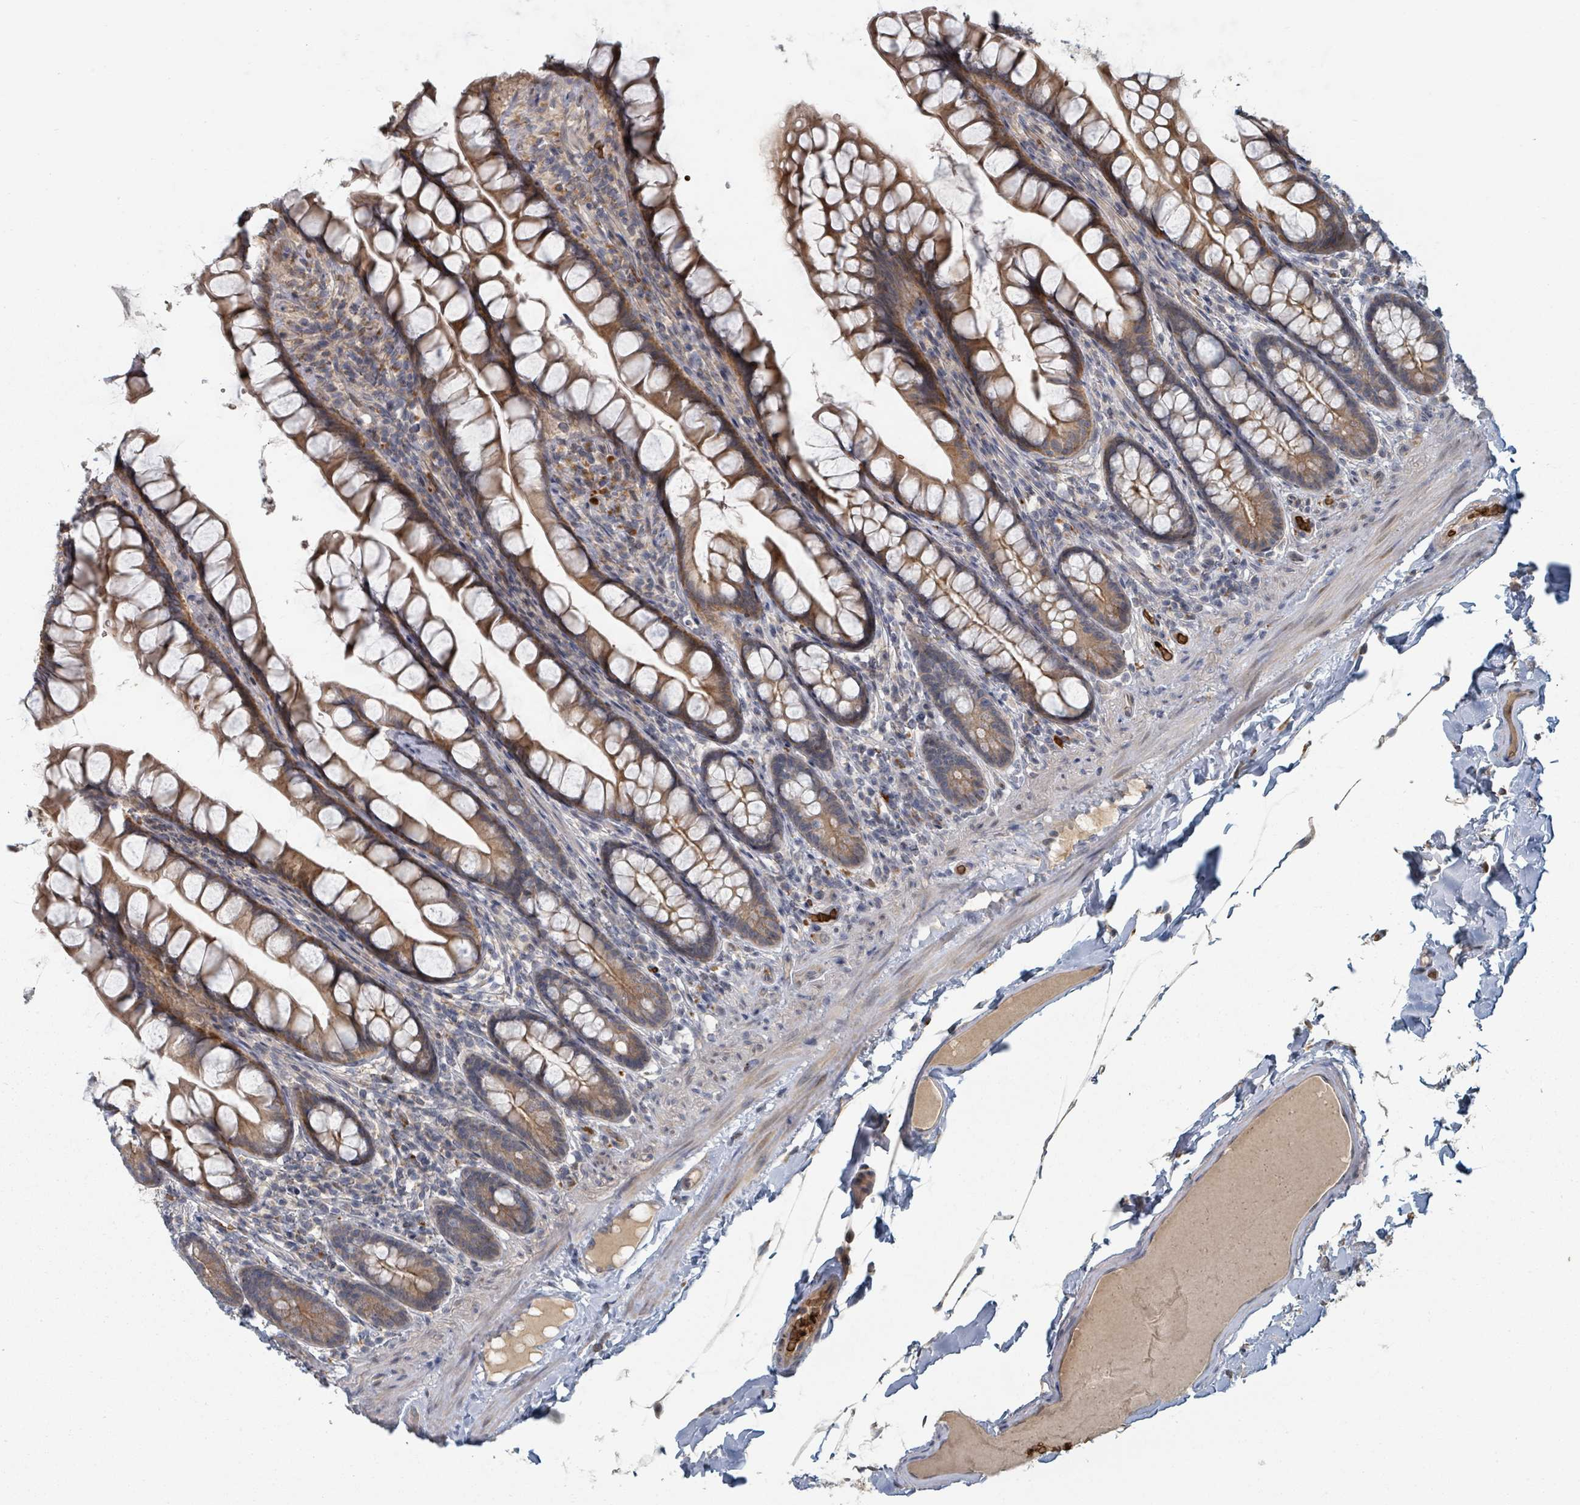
{"staining": {"intensity": "moderate", "quantity": ">75%", "location": "cytoplasmic/membranous"}, "tissue": "small intestine", "cell_type": "Glandular cells", "image_type": "normal", "snomed": [{"axis": "morphology", "description": "Normal tissue, NOS"}, {"axis": "topography", "description": "Small intestine"}], "caption": "DAB immunohistochemical staining of unremarkable small intestine demonstrates moderate cytoplasmic/membranous protein positivity in approximately >75% of glandular cells. Using DAB (3,3'-diaminobenzidine) (brown) and hematoxylin (blue) stains, captured at high magnification using brightfield microscopy.", "gene": "TRPC4AP", "patient": {"sex": "male", "age": 70}}